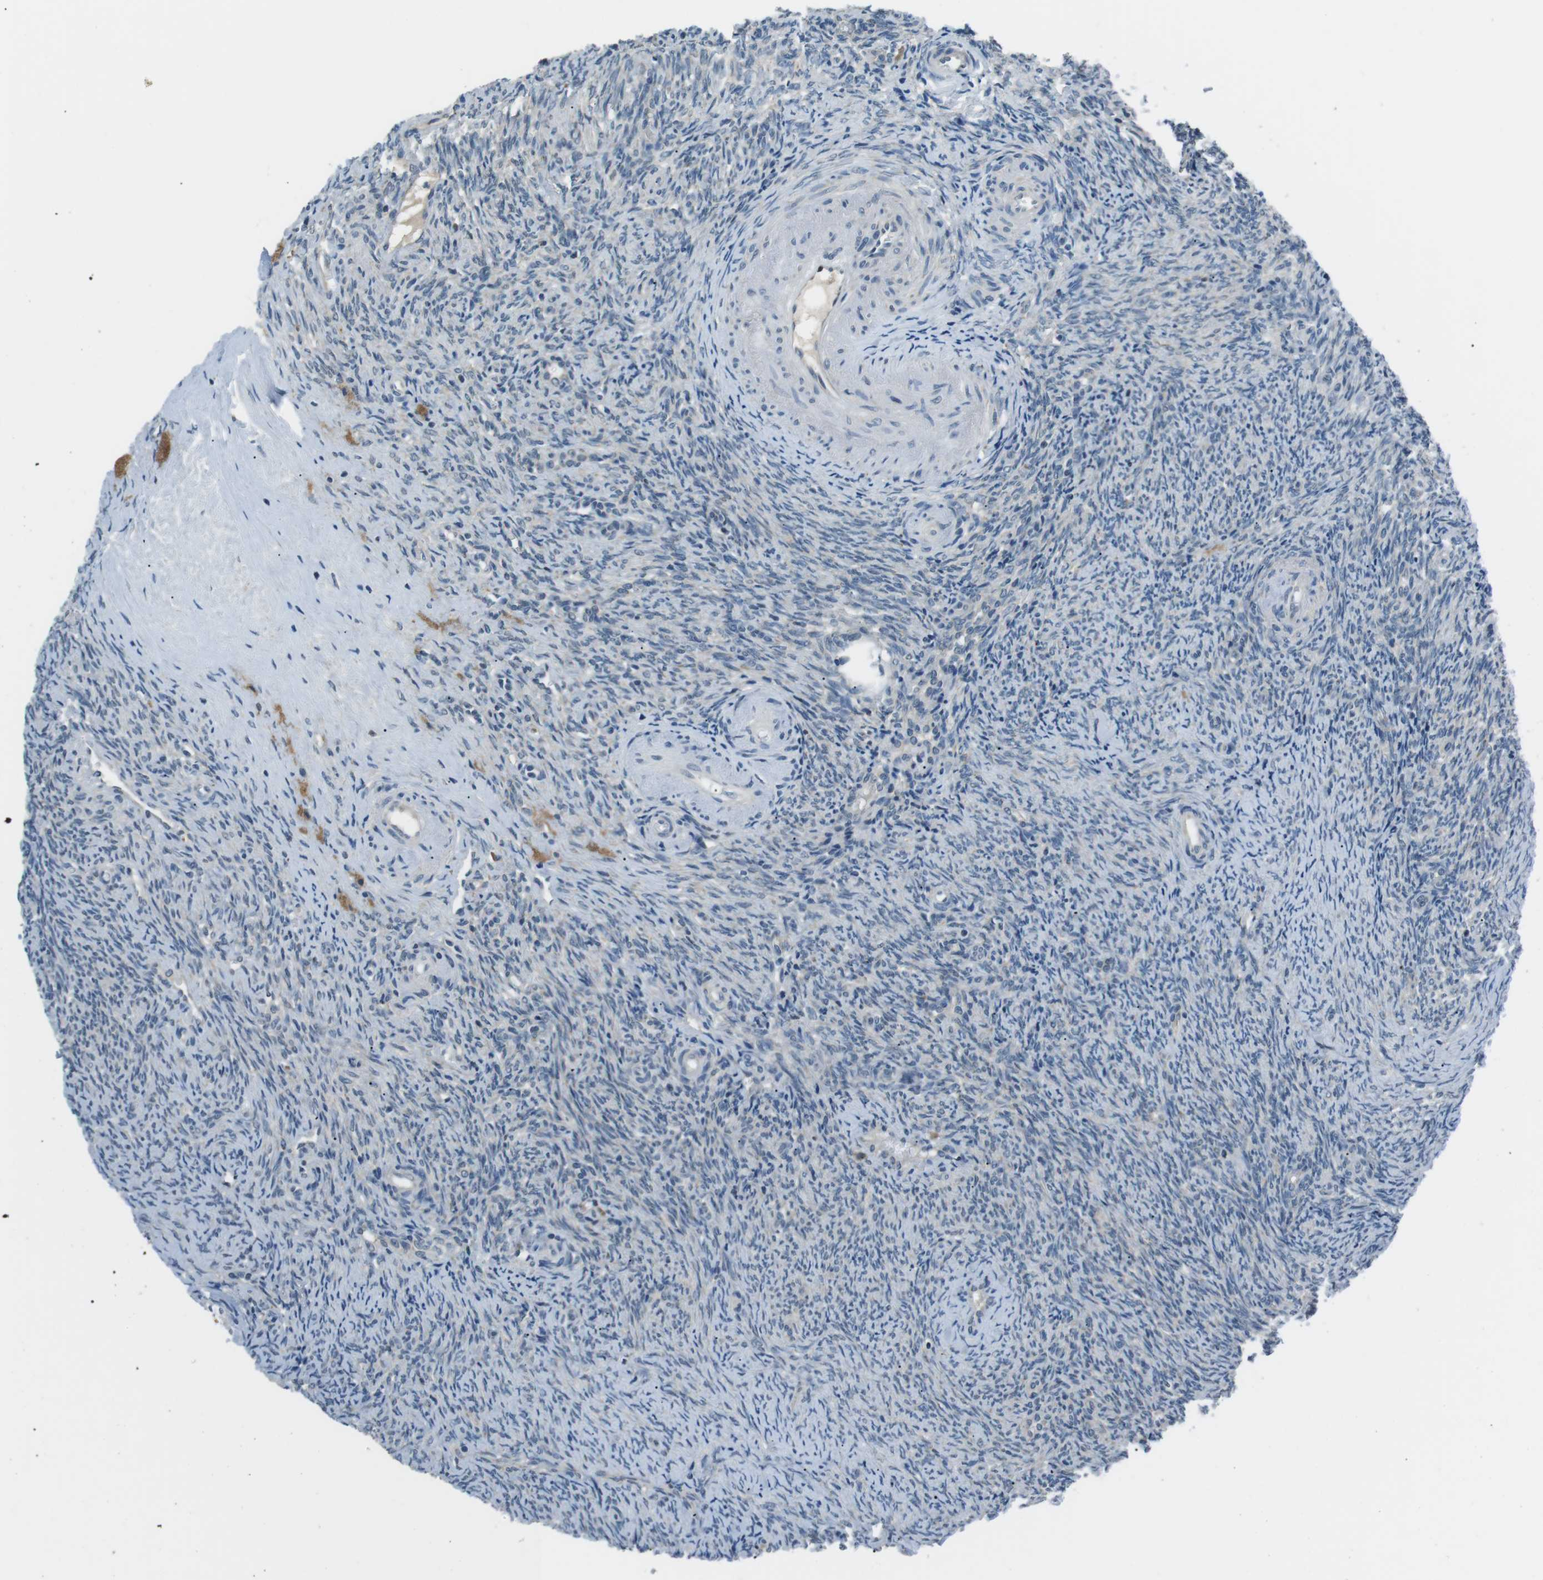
{"staining": {"intensity": "negative", "quantity": "none", "location": "none"}, "tissue": "ovary", "cell_type": "Ovarian stroma cells", "image_type": "normal", "snomed": [{"axis": "morphology", "description": "Normal tissue, NOS"}, {"axis": "topography", "description": "Ovary"}], "caption": "IHC of normal ovary displays no expression in ovarian stroma cells. (Brightfield microscopy of DAB immunohistochemistry (IHC) at high magnification).", "gene": "FAM3B", "patient": {"sex": "female", "age": 41}}